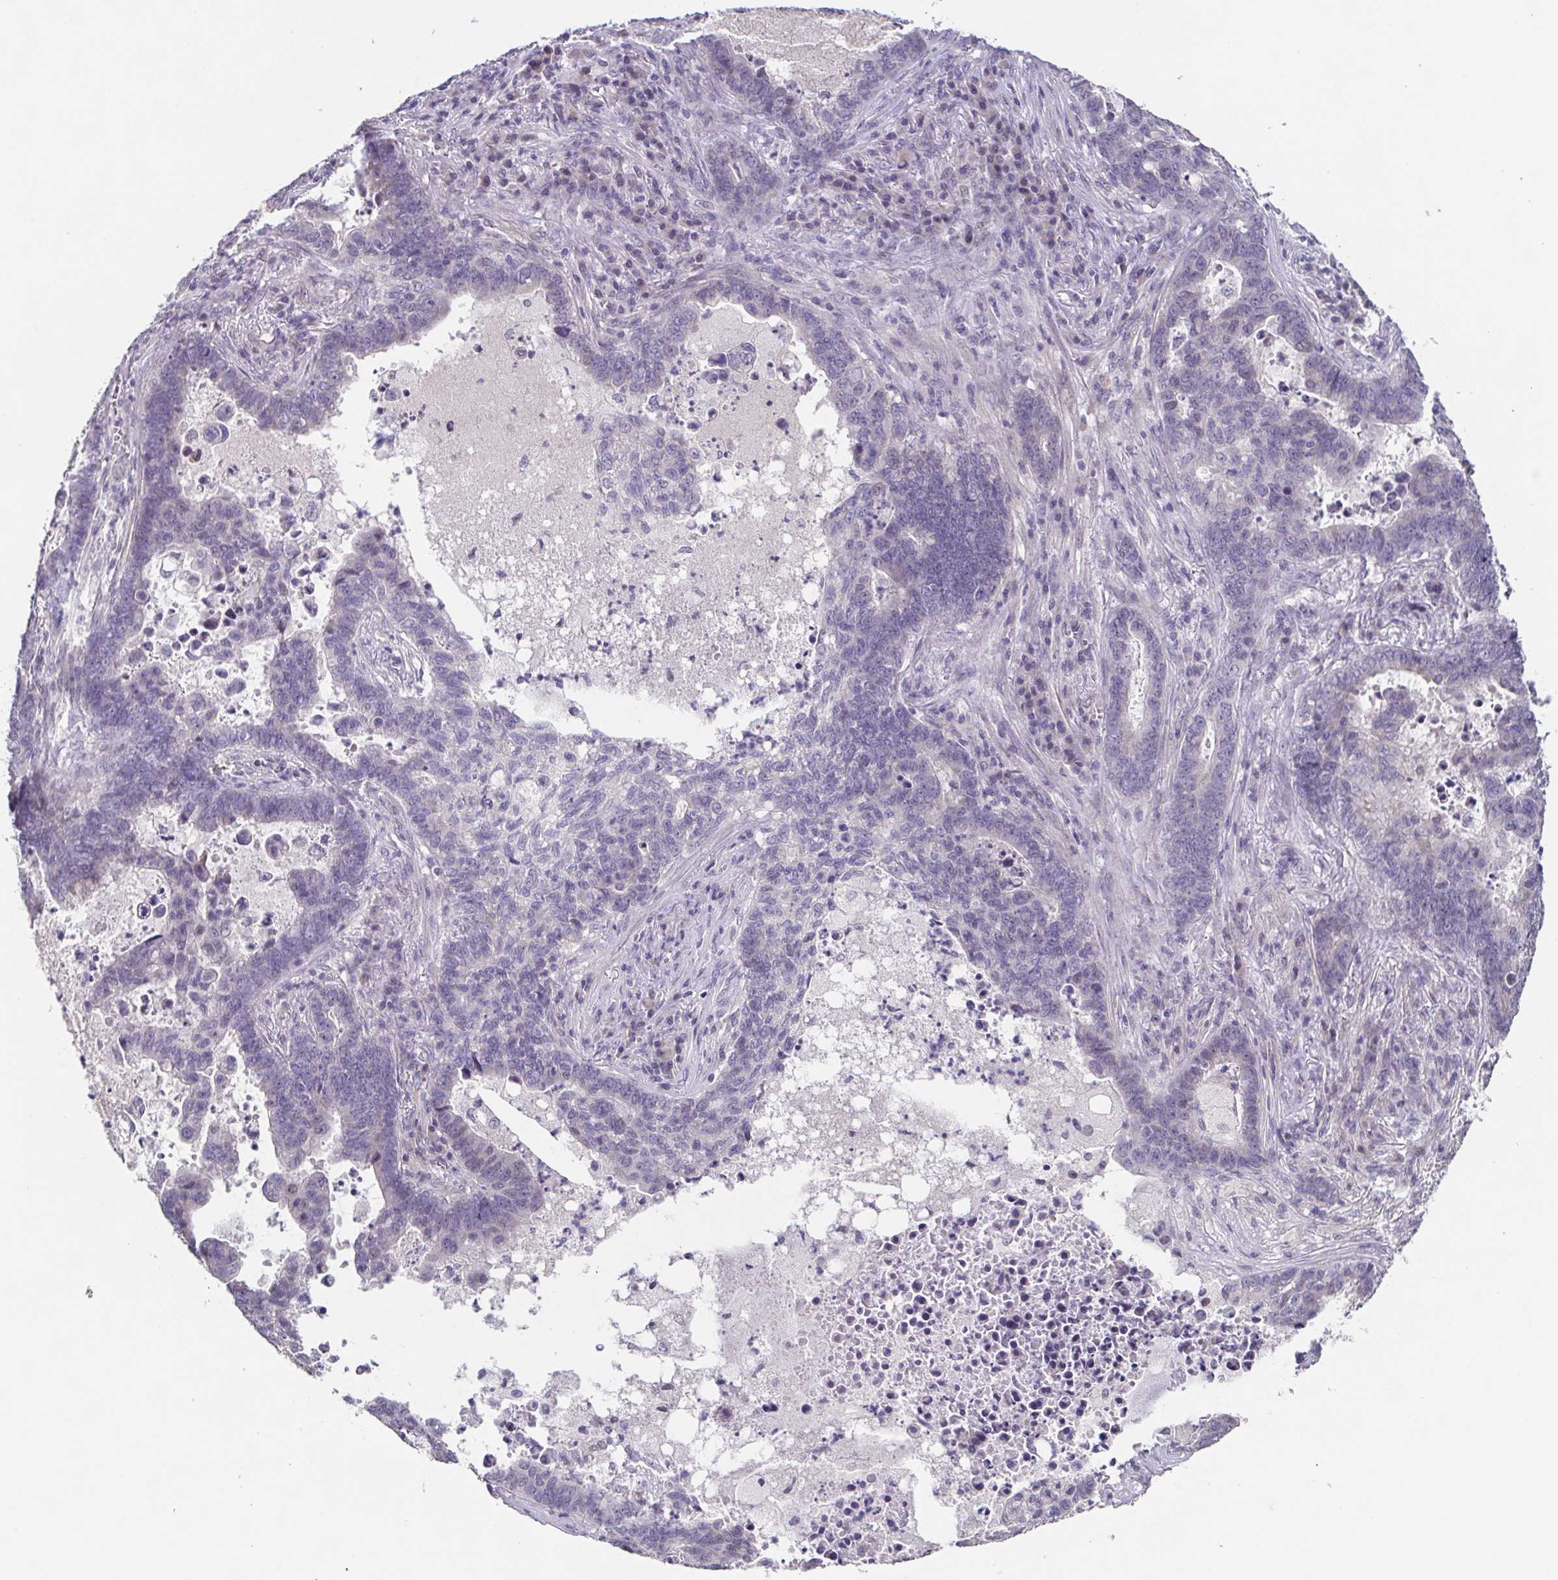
{"staining": {"intensity": "negative", "quantity": "none", "location": "none"}, "tissue": "lung cancer", "cell_type": "Tumor cells", "image_type": "cancer", "snomed": [{"axis": "morphology", "description": "Aneuploidy"}, {"axis": "morphology", "description": "Adenocarcinoma, NOS"}, {"axis": "morphology", "description": "Adenocarcinoma primary or metastatic"}, {"axis": "topography", "description": "Lung"}], "caption": "Immunohistochemistry of lung cancer reveals no staining in tumor cells. (Immunohistochemistry (ihc), brightfield microscopy, high magnification).", "gene": "GHRL", "patient": {"sex": "female", "age": 75}}